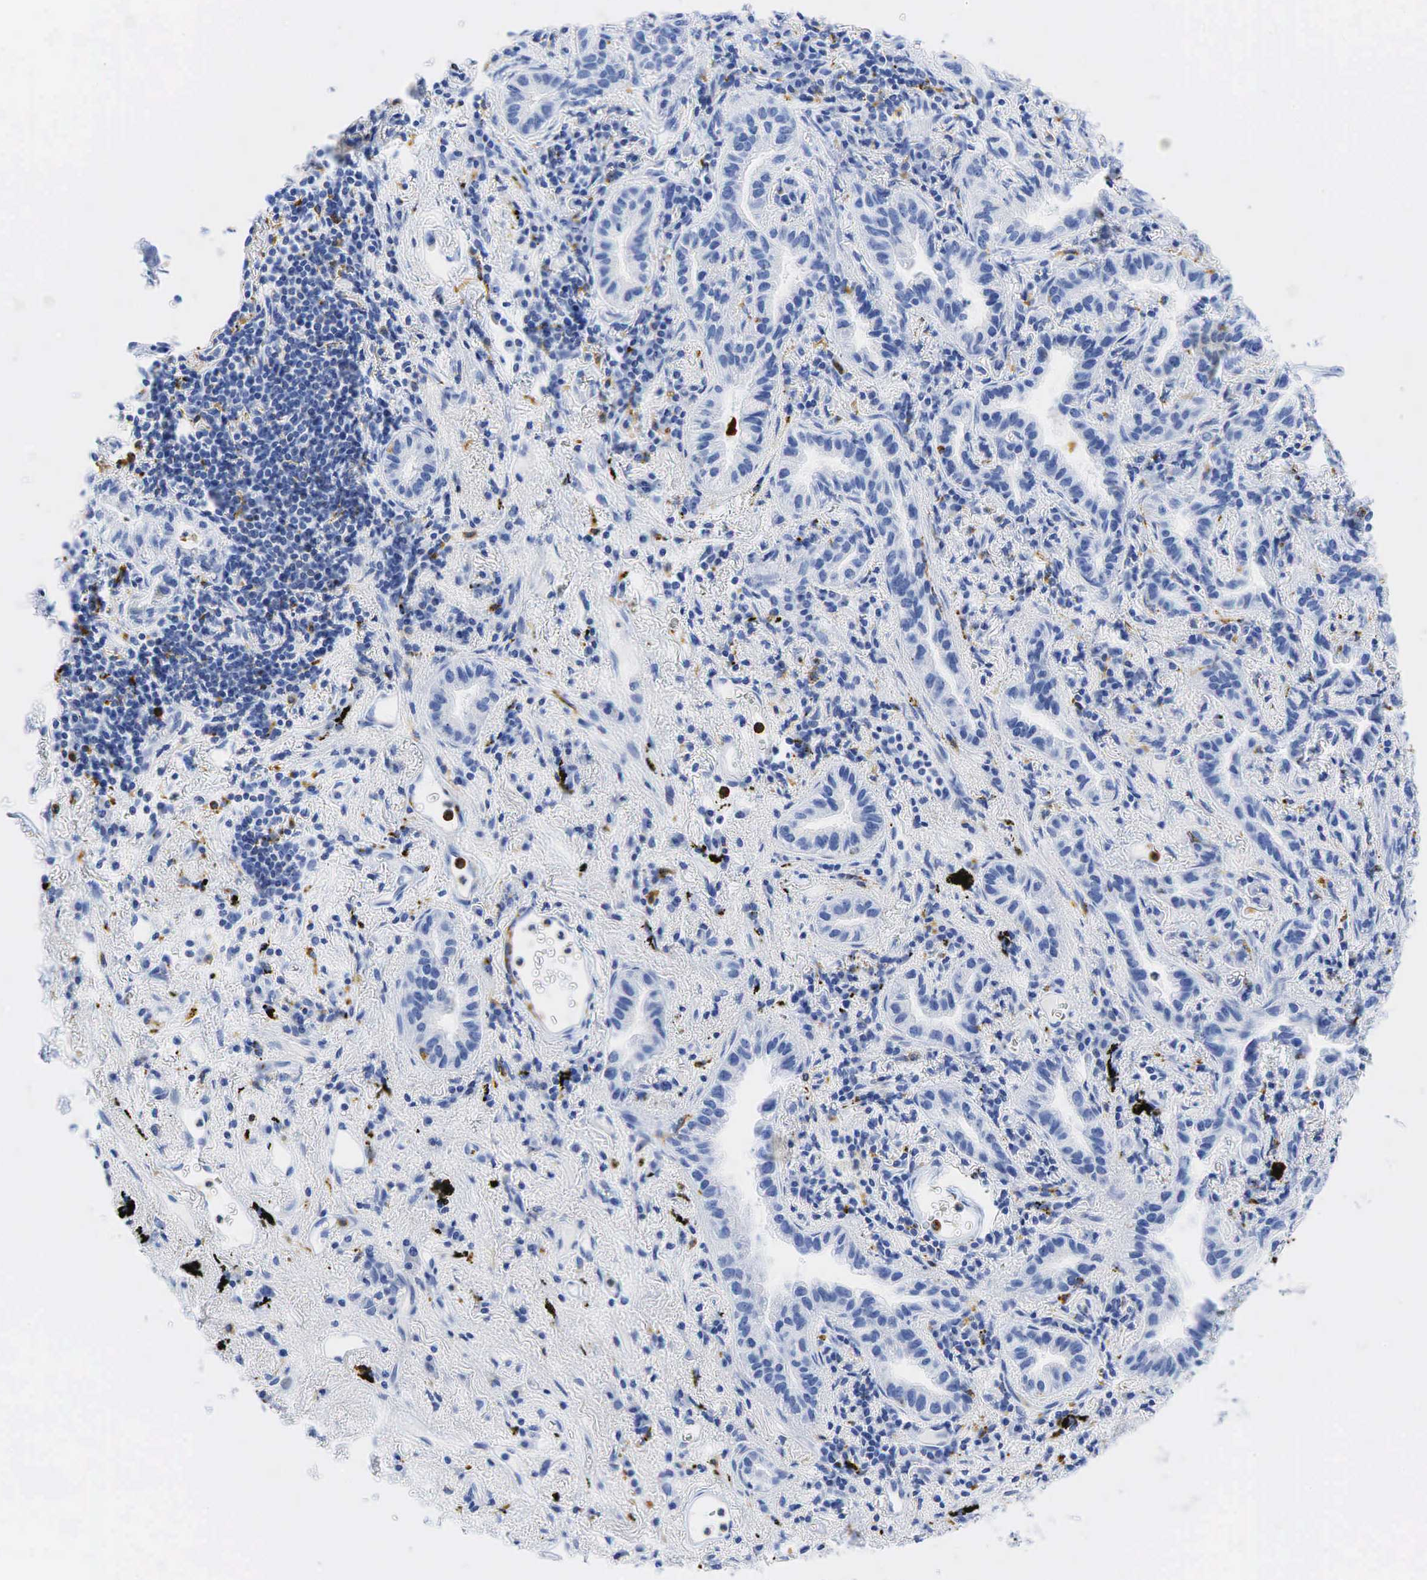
{"staining": {"intensity": "negative", "quantity": "none", "location": "none"}, "tissue": "lung cancer", "cell_type": "Tumor cells", "image_type": "cancer", "snomed": [{"axis": "morphology", "description": "Adenocarcinoma, NOS"}, {"axis": "topography", "description": "Lung"}], "caption": "Tumor cells show no significant expression in lung cancer.", "gene": "CD68", "patient": {"sex": "female", "age": 50}}